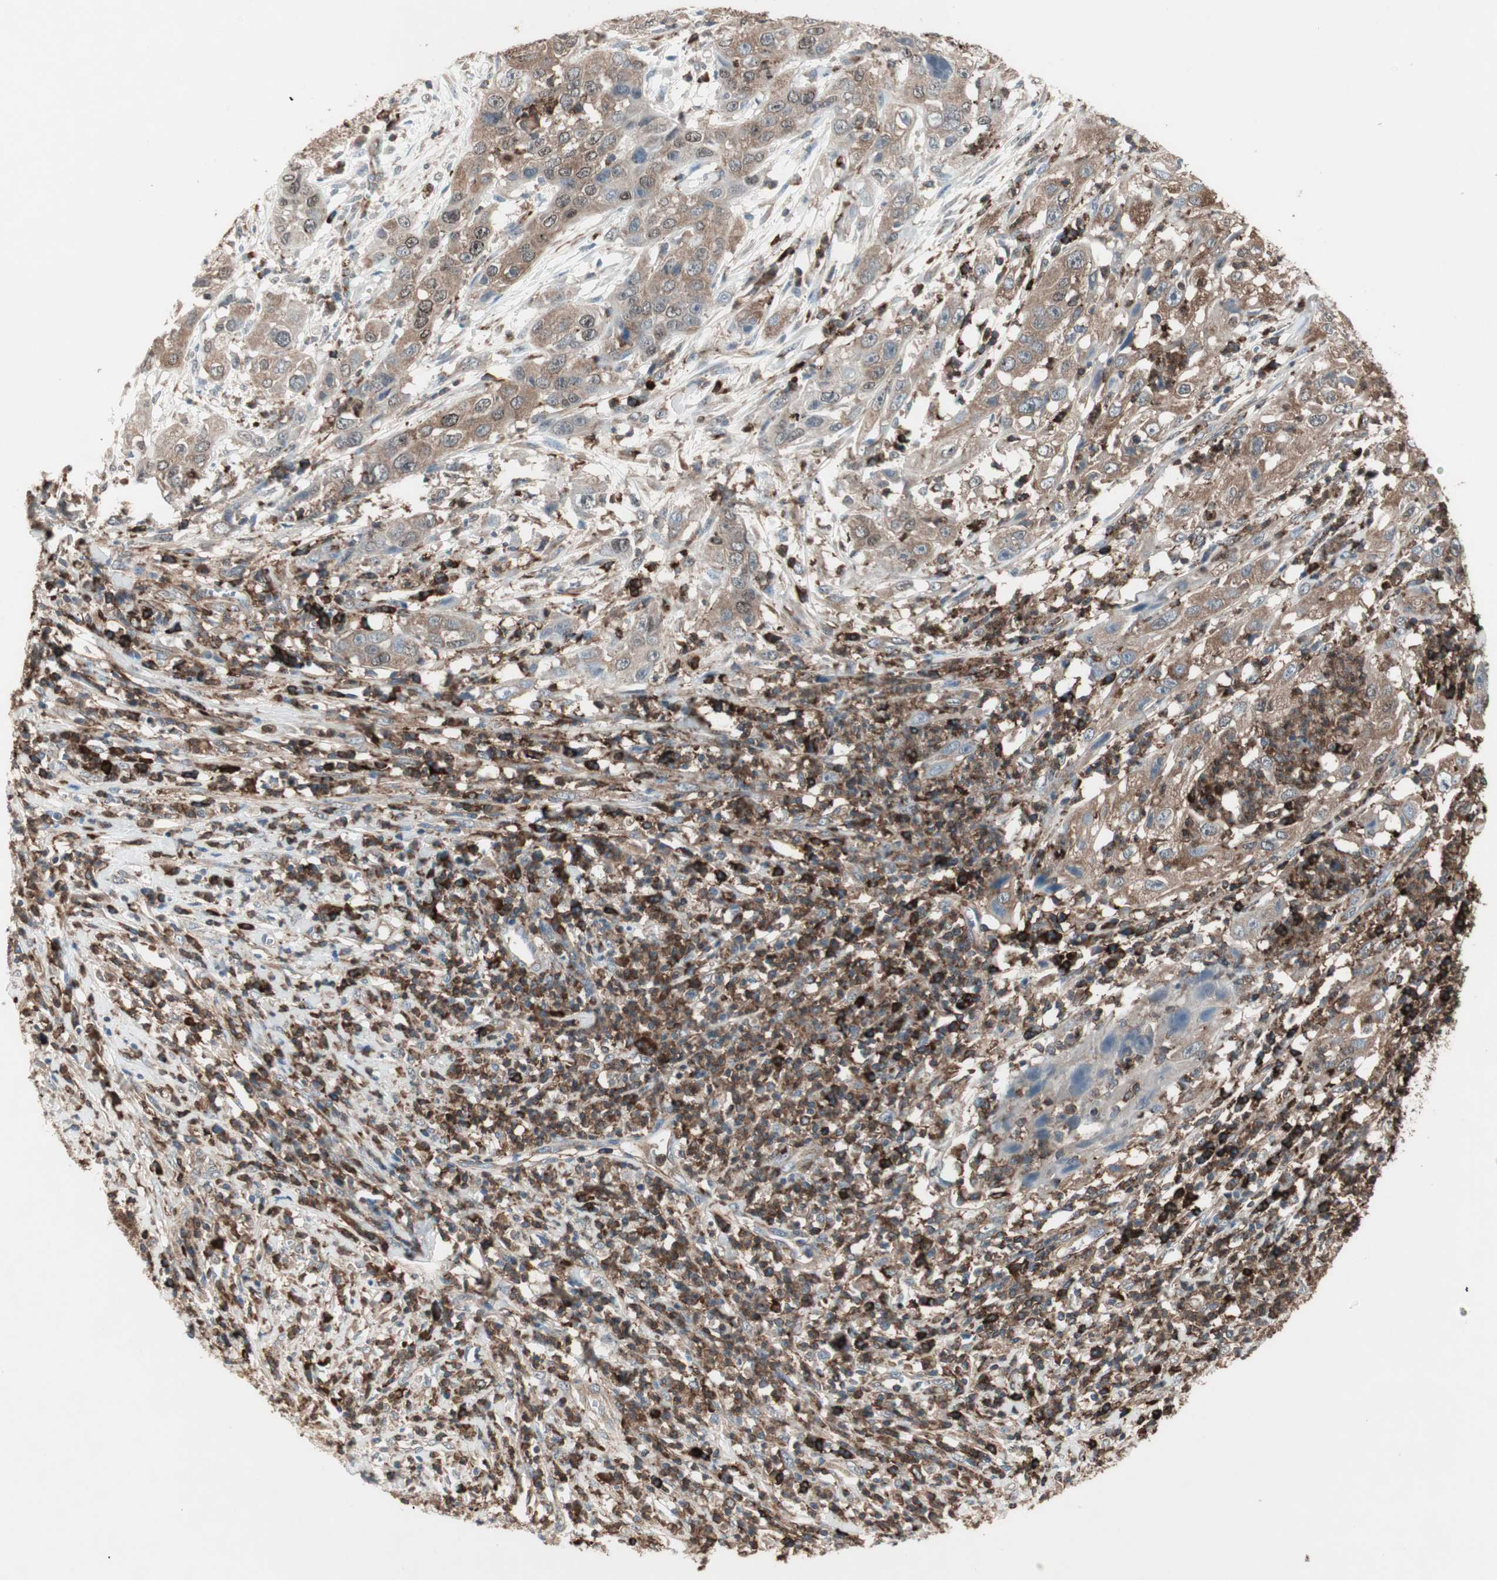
{"staining": {"intensity": "moderate", "quantity": ">75%", "location": "cytoplasmic/membranous,nuclear"}, "tissue": "cervical cancer", "cell_type": "Tumor cells", "image_type": "cancer", "snomed": [{"axis": "morphology", "description": "Squamous cell carcinoma, NOS"}, {"axis": "topography", "description": "Cervix"}], "caption": "Protein positivity by immunohistochemistry displays moderate cytoplasmic/membranous and nuclear expression in about >75% of tumor cells in cervical cancer (squamous cell carcinoma).", "gene": "MMP3", "patient": {"sex": "female", "age": 32}}